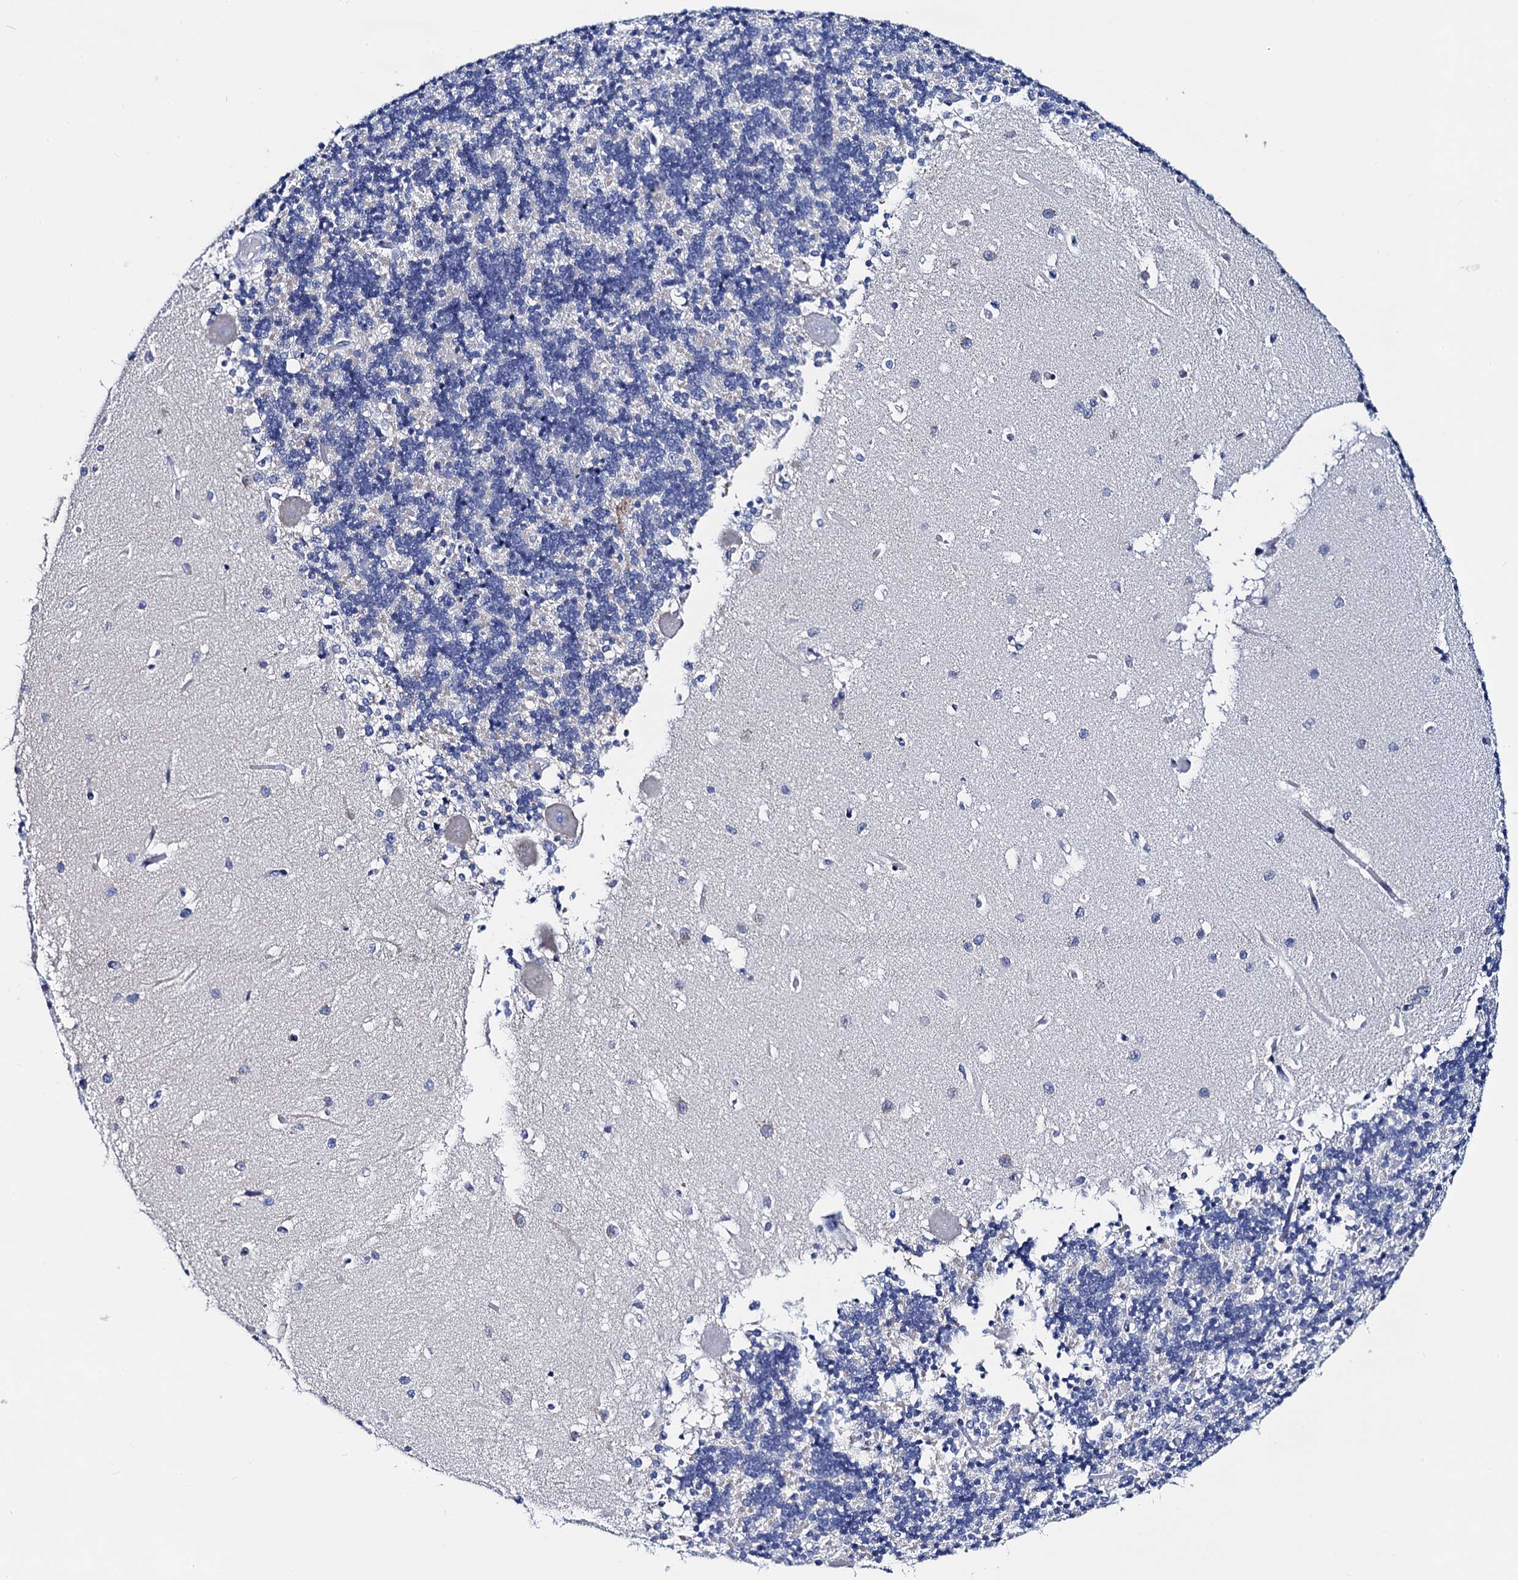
{"staining": {"intensity": "negative", "quantity": "none", "location": "none"}, "tissue": "cerebellum", "cell_type": "Cells in granular layer", "image_type": "normal", "snomed": [{"axis": "morphology", "description": "Normal tissue, NOS"}, {"axis": "topography", "description": "Cerebellum"}], "caption": "This histopathology image is of benign cerebellum stained with immunohistochemistry to label a protein in brown with the nuclei are counter-stained blue. There is no expression in cells in granular layer.", "gene": "ACADSB", "patient": {"sex": "male", "age": 37}}